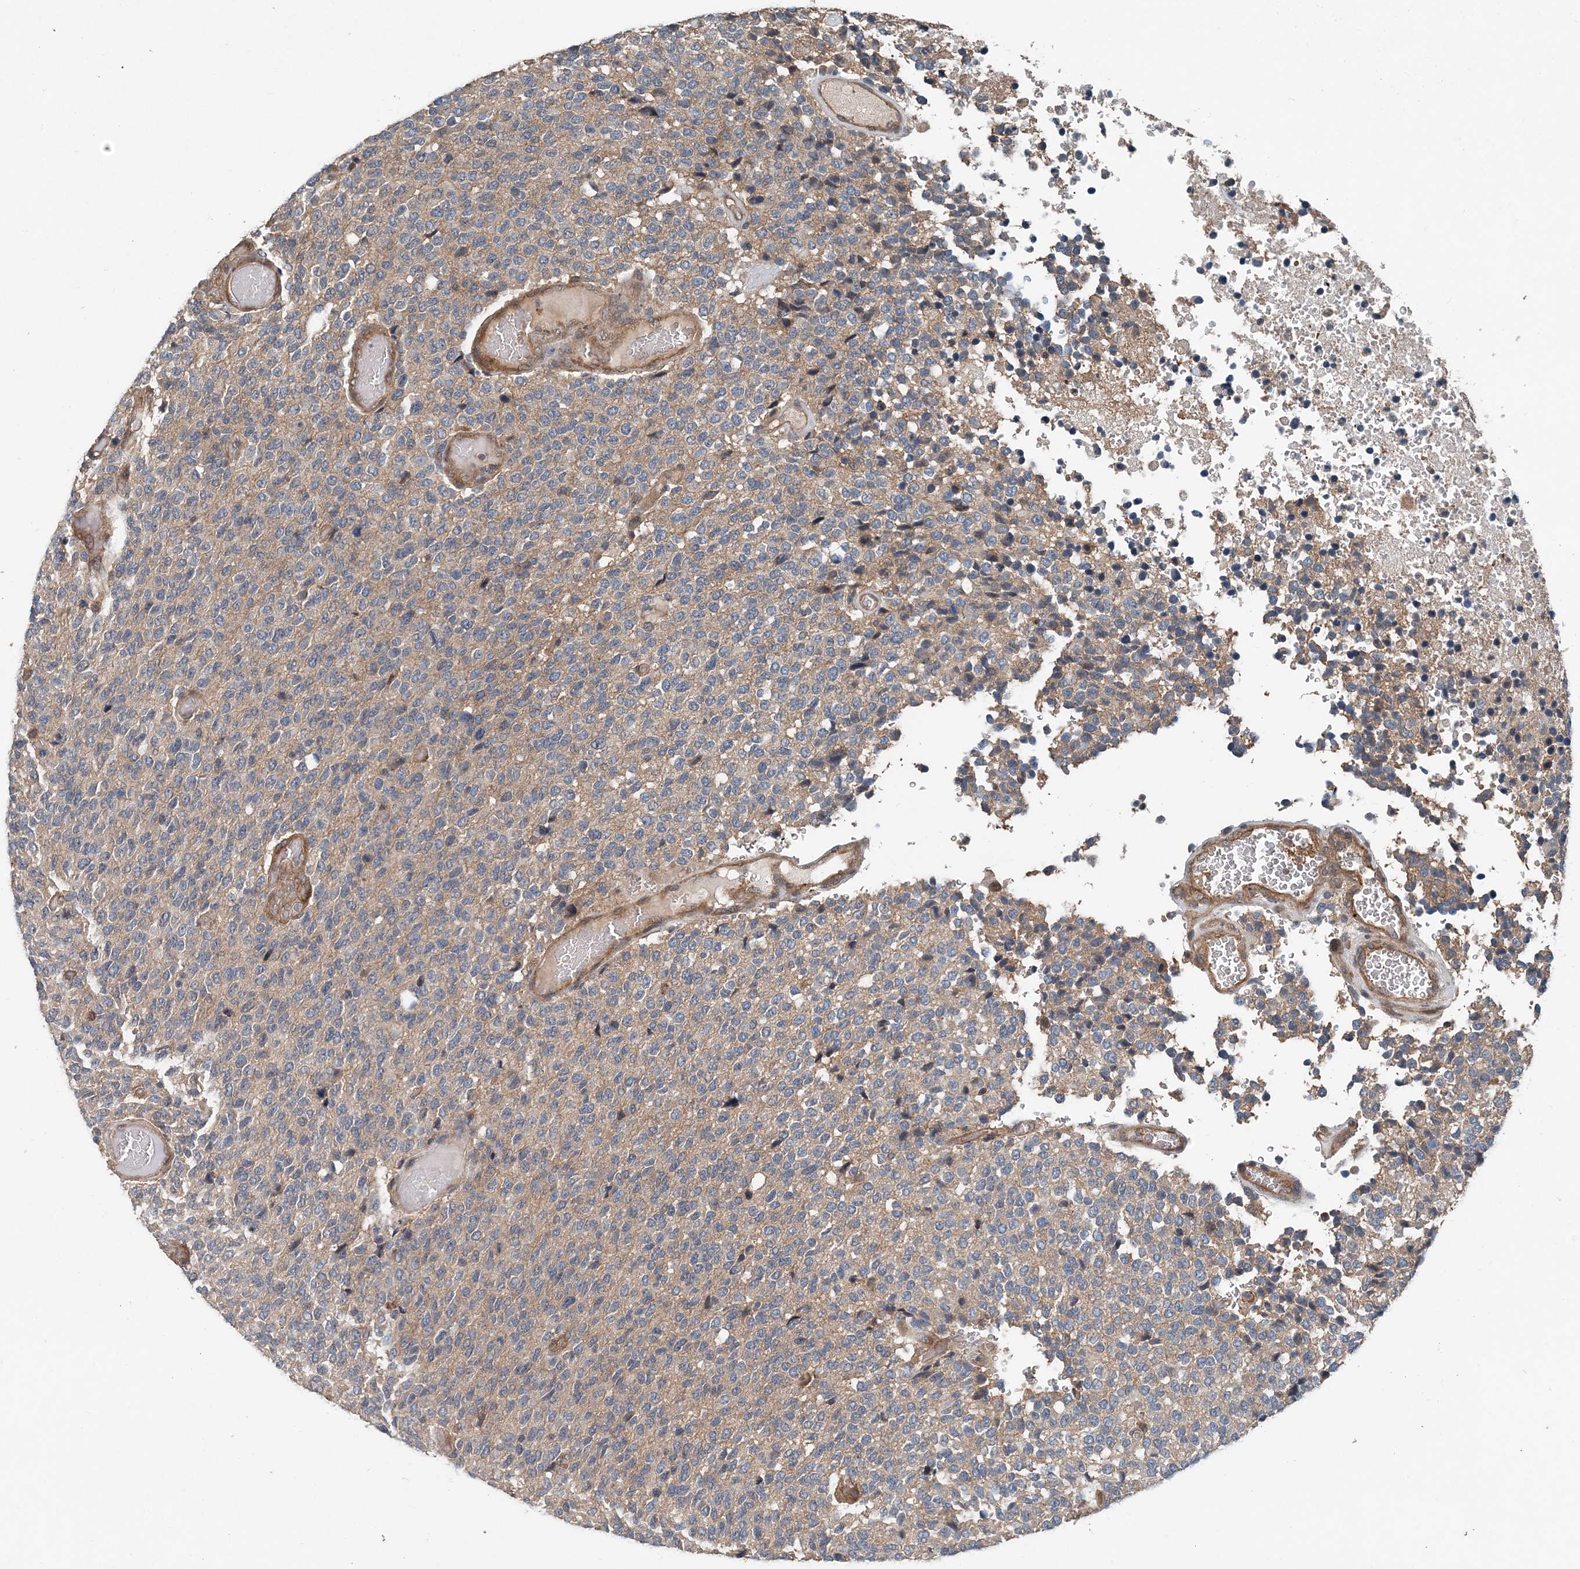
{"staining": {"intensity": "weak", "quantity": "<25%", "location": "cytoplasmic/membranous"}, "tissue": "glioma", "cell_type": "Tumor cells", "image_type": "cancer", "snomed": [{"axis": "morphology", "description": "Glioma, malignant, High grade"}, {"axis": "topography", "description": "pancreas cauda"}], "caption": "High magnification brightfield microscopy of malignant glioma (high-grade) stained with DAB (brown) and counterstained with hematoxylin (blue): tumor cells show no significant positivity.", "gene": "SMPD3", "patient": {"sex": "male", "age": 60}}